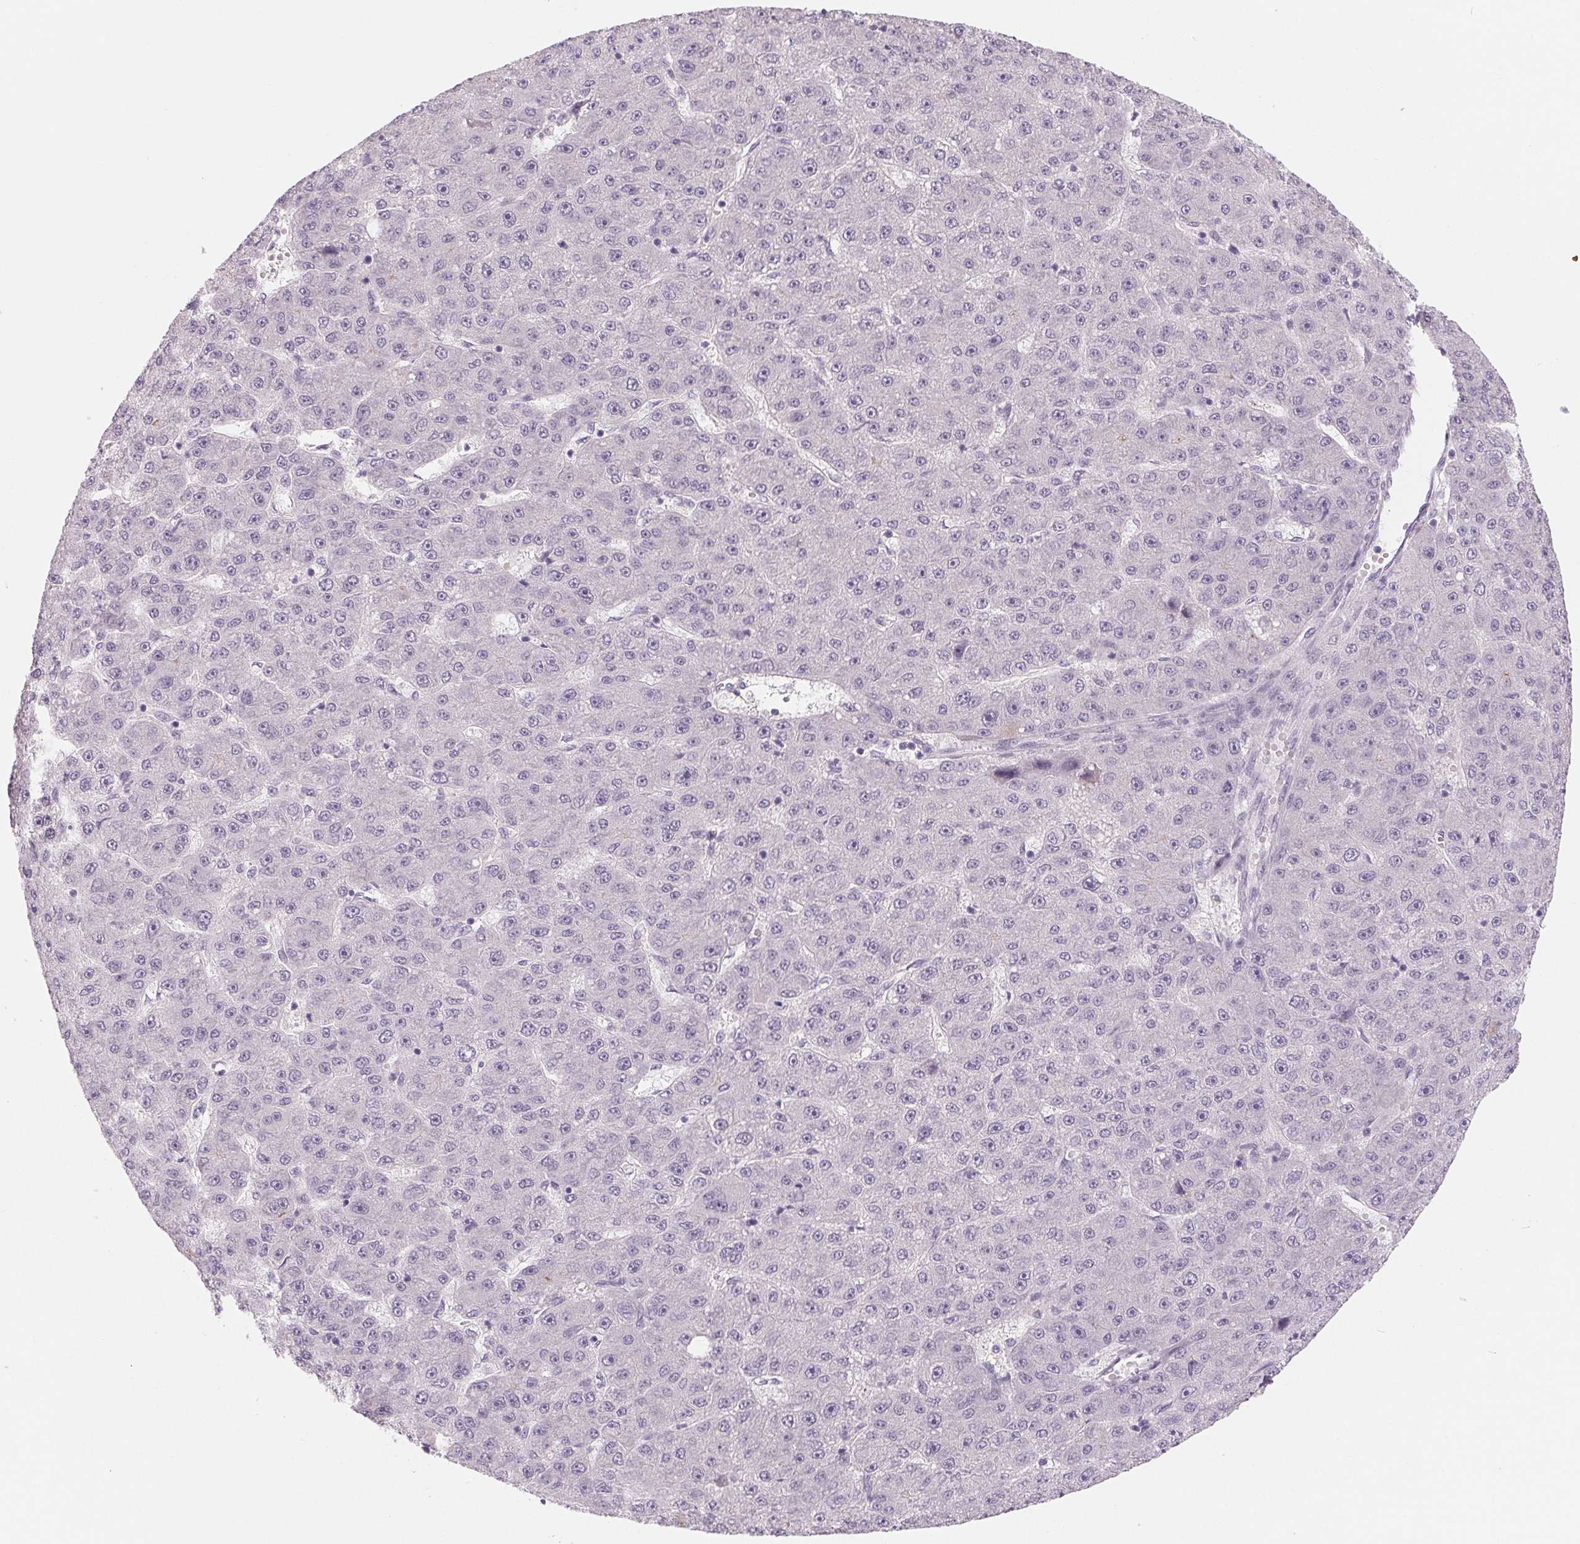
{"staining": {"intensity": "negative", "quantity": "none", "location": "none"}, "tissue": "liver cancer", "cell_type": "Tumor cells", "image_type": "cancer", "snomed": [{"axis": "morphology", "description": "Carcinoma, Hepatocellular, NOS"}, {"axis": "topography", "description": "Liver"}], "caption": "Human liver cancer (hepatocellular carcinoma) stained for a protein using immunohistochemistry (IHC) exhibits no staining in tumor cells.", "gene": "CFC1", "patient": {"sex": "male", "age": 67}}